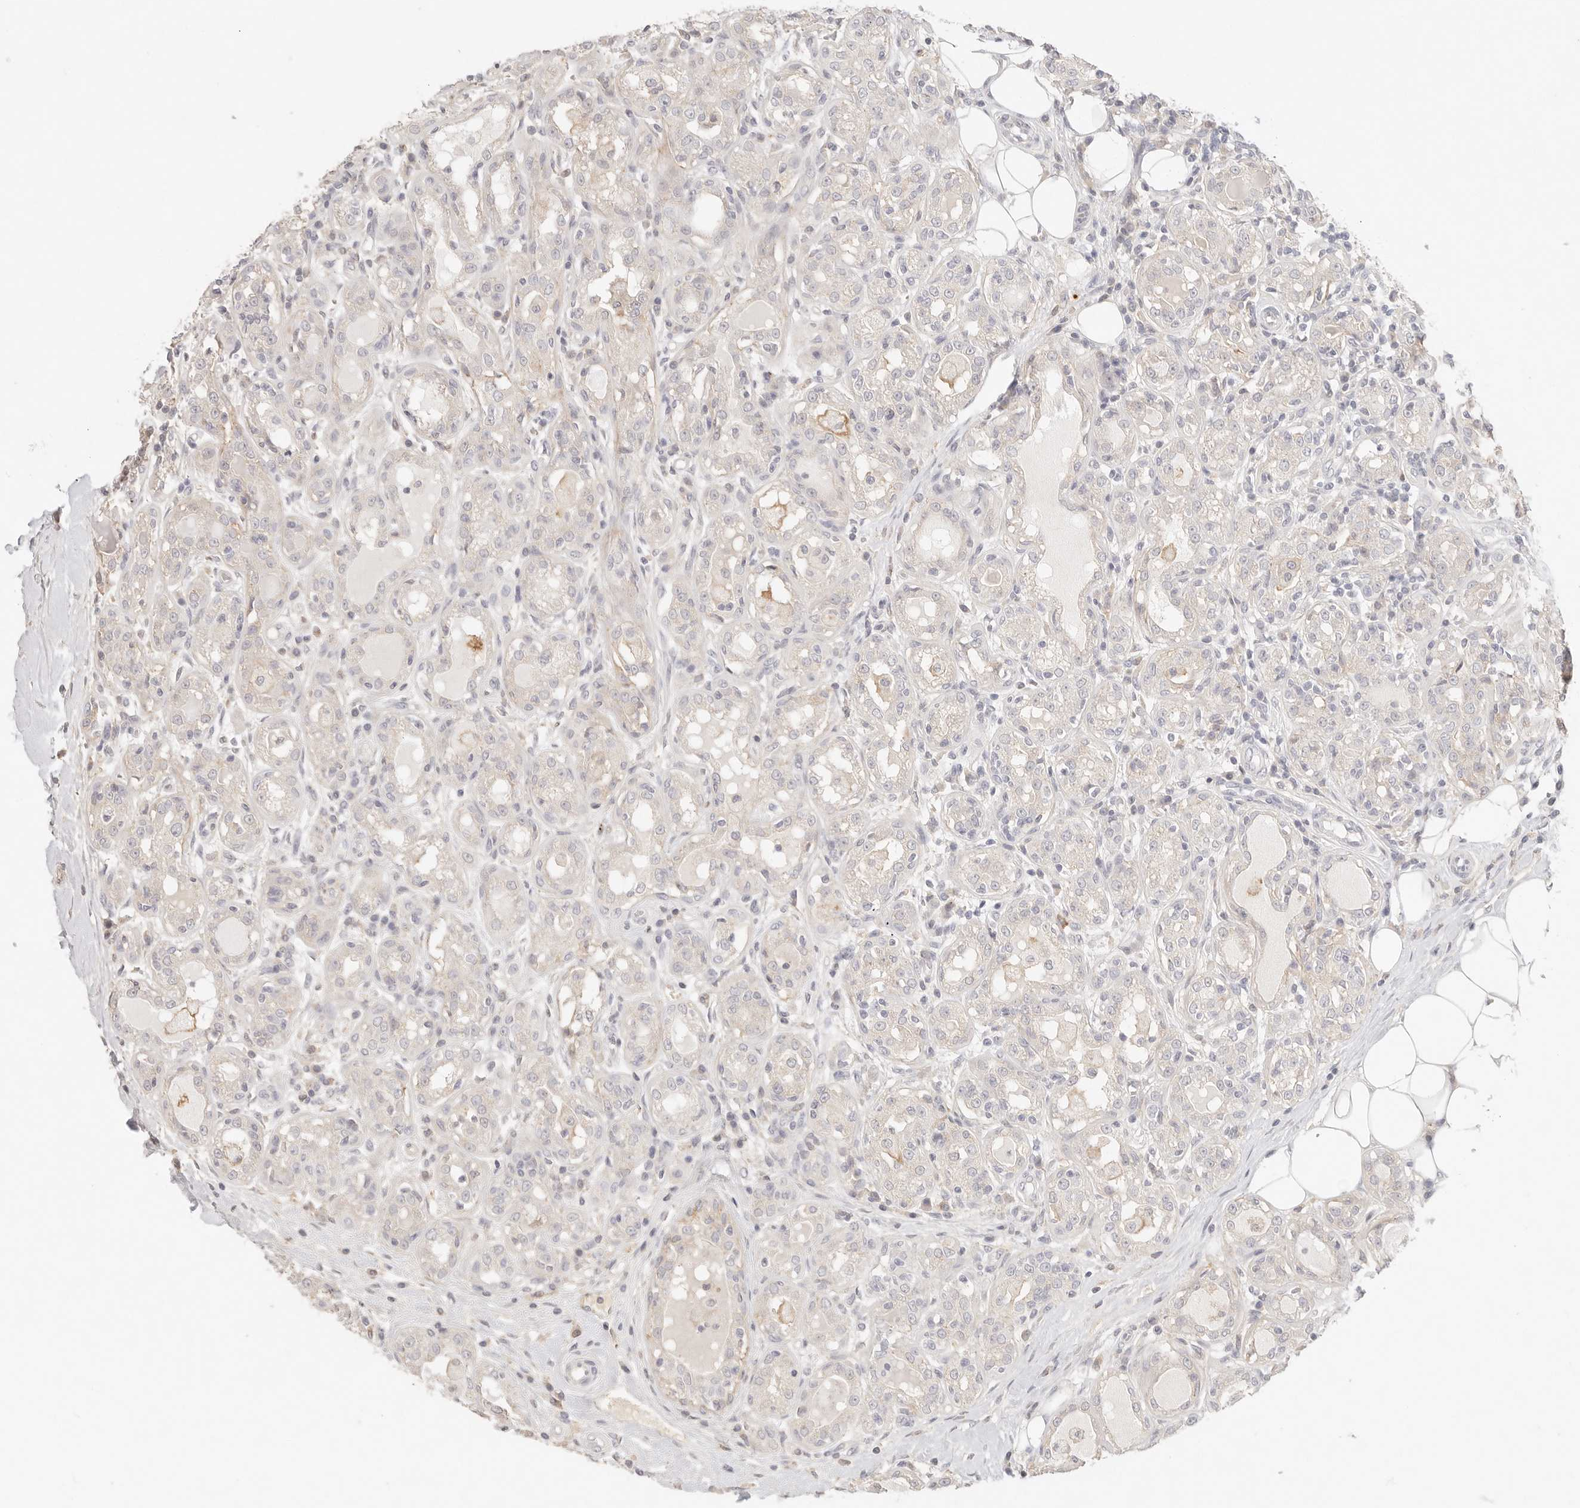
{"staining": {"intensity": "negative", "quantity": "none", "location": "none"}, "tissue": "breast cancer", "cell_type": "Tumor cells", "image_type": "cancer", "snomed": [{"axis": "morphology", "description": "Duct carcinoma"}, {"axis": "topography", "description": "Breast"}], "caption": "An immunohistochemistry photomicrograph of breast cancer (invasive ductal carcinoma) is shown. There is no staining in tumor cells of breast cancer (invasive ductal carcinoma).", "gene": "CEP120", "patient": {"sex": "female", "age": 27}}